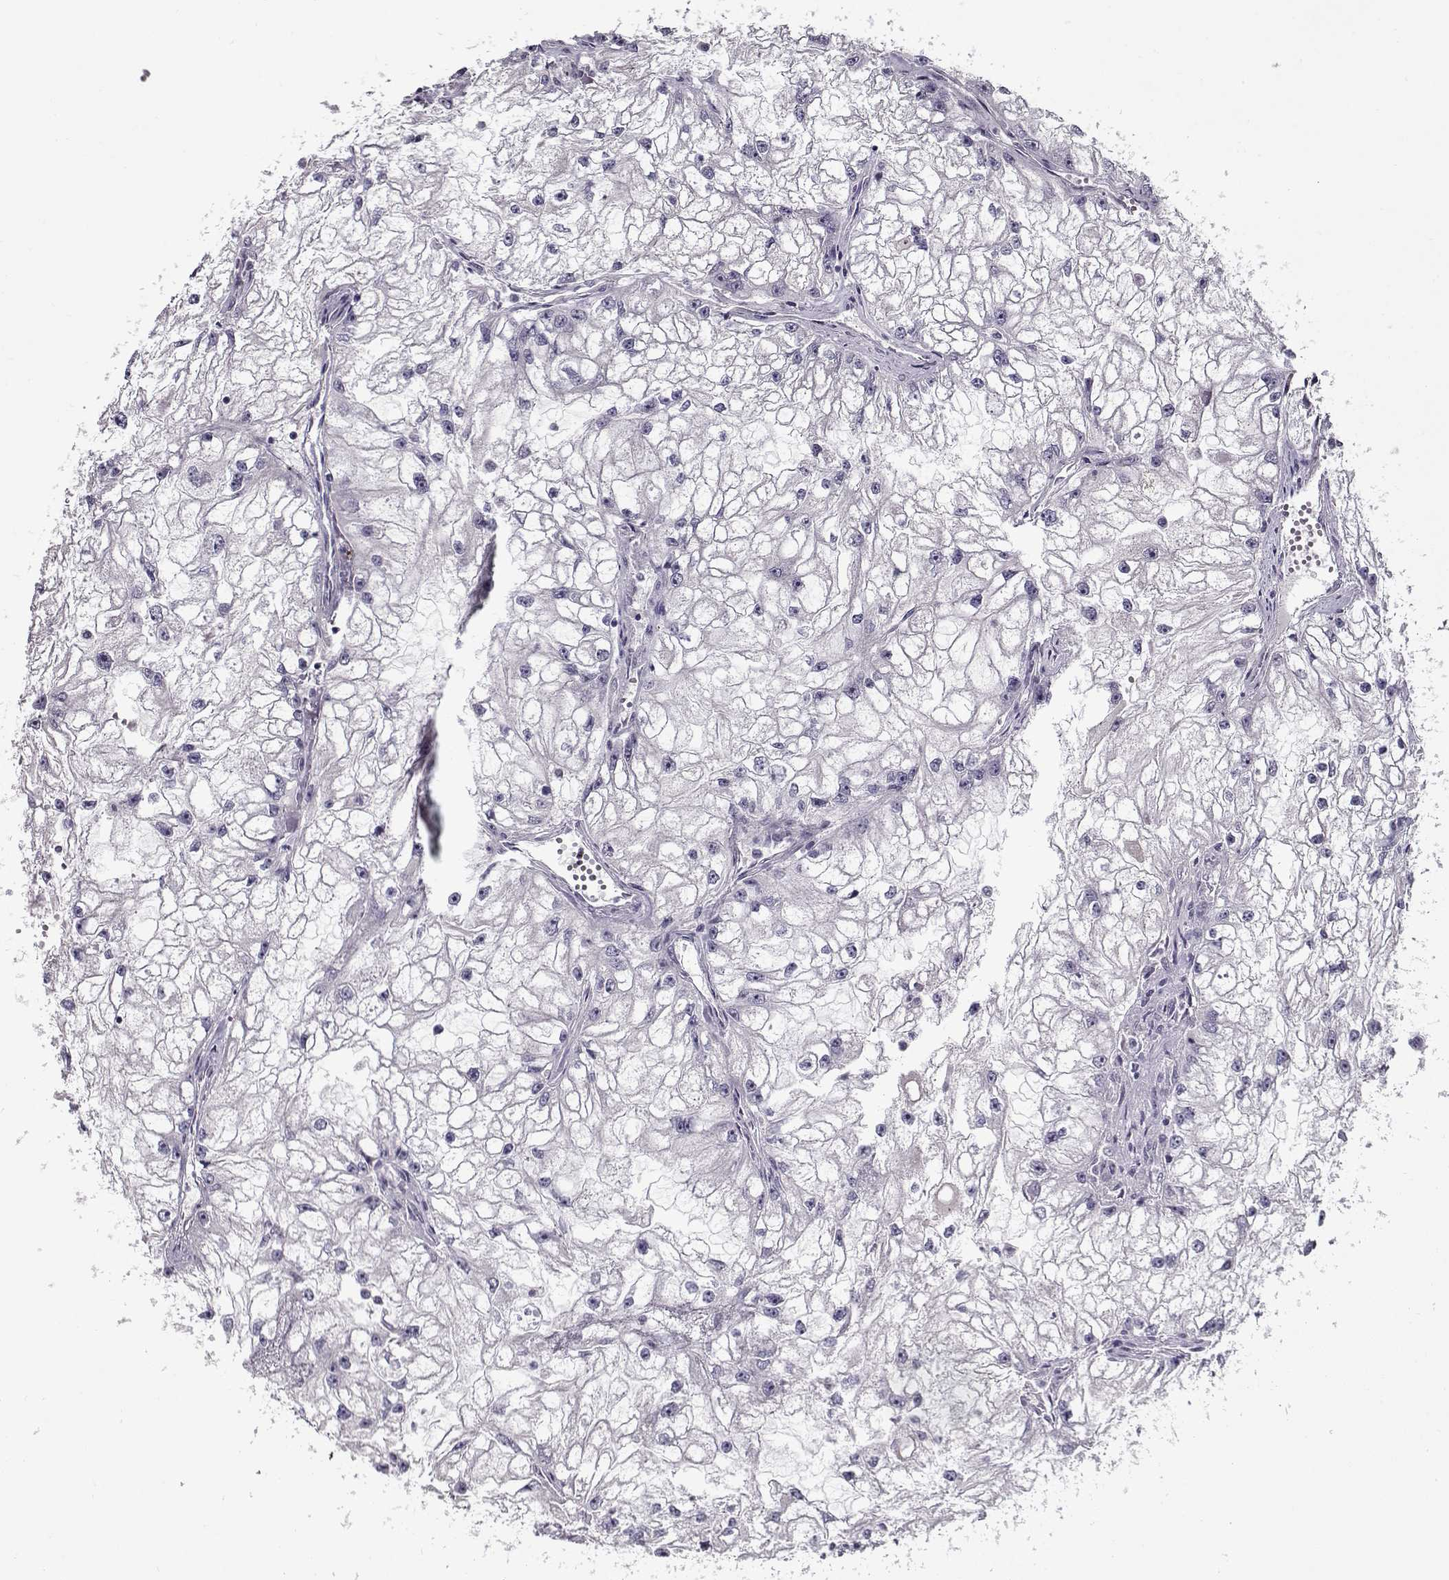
{"staining": {"intensity": "weak", "quantity": "<25%", "location": "nuclear"}, "tissue": "renal cancer", "cell_type": "Tumor cells", "image_type": "cancer", "snomed": [{"axis": "morphology", "description": "Adenocarcinoma, NOS"}, {"axis": "topography", "description": "Kidney"}], "caption": "Renal adenocarcinoma stained for a protein using immunohistochemistry exhibits no expression tumor cells.", "gene": "PRMT8", "patient": {"sex": "male", "age": 59}}